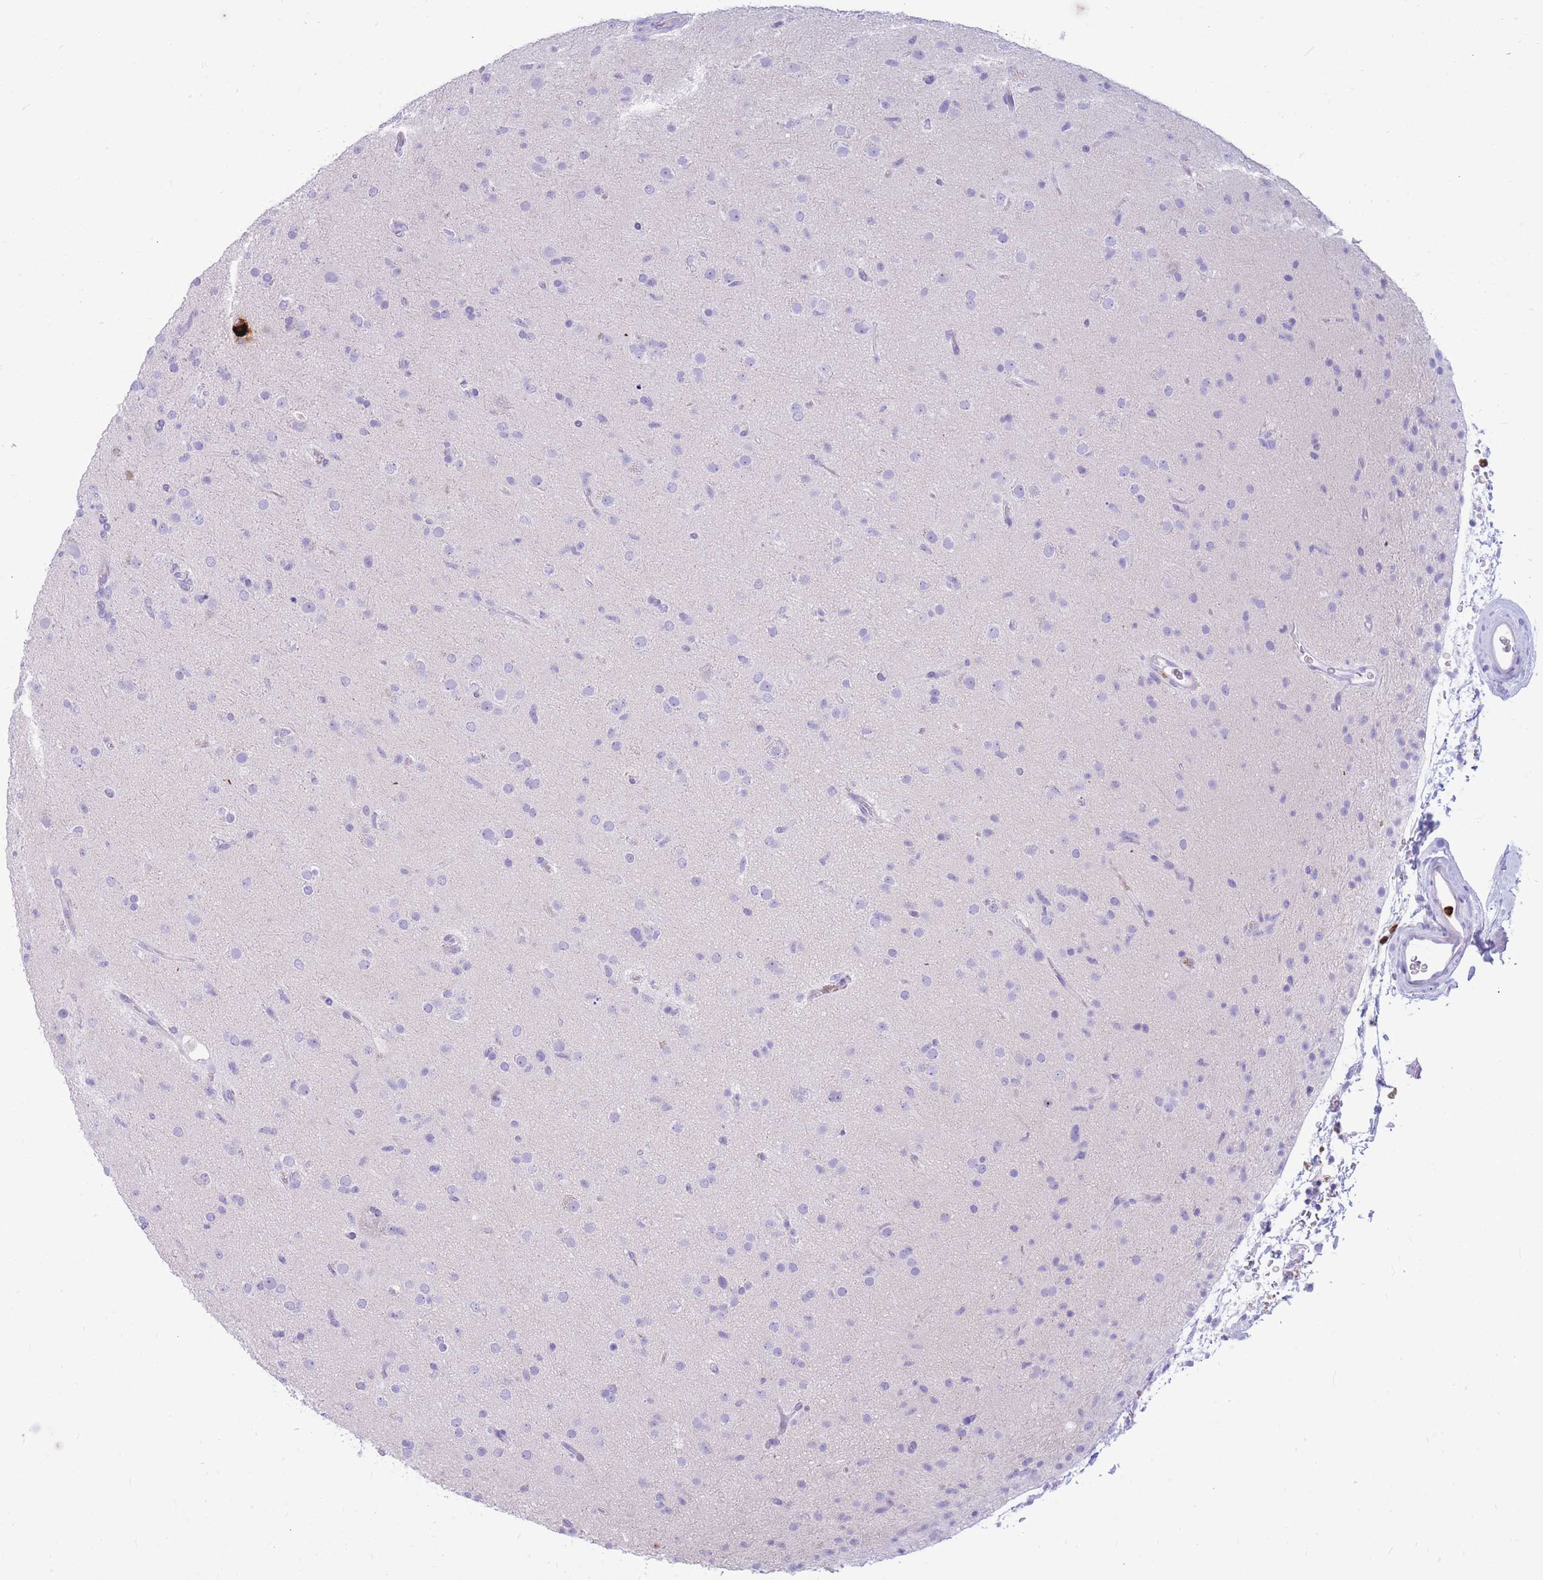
{"staining": {"intensity": "negative", "quantity": "none", "location": "none"}, "tissue": "glioma", "cell_type": "Tumor cells", "image_type": "cancer", "snomed": [{"axis": "morphology", "description": "Glioma, malignant, Low grade"}, {"axis": "topography", "description": "Brain"}], "caption": "Tumor cells show no significant expression in glioma.", "gene": "TPSAB1", "patient": {"sex": "male", "age": 65}}